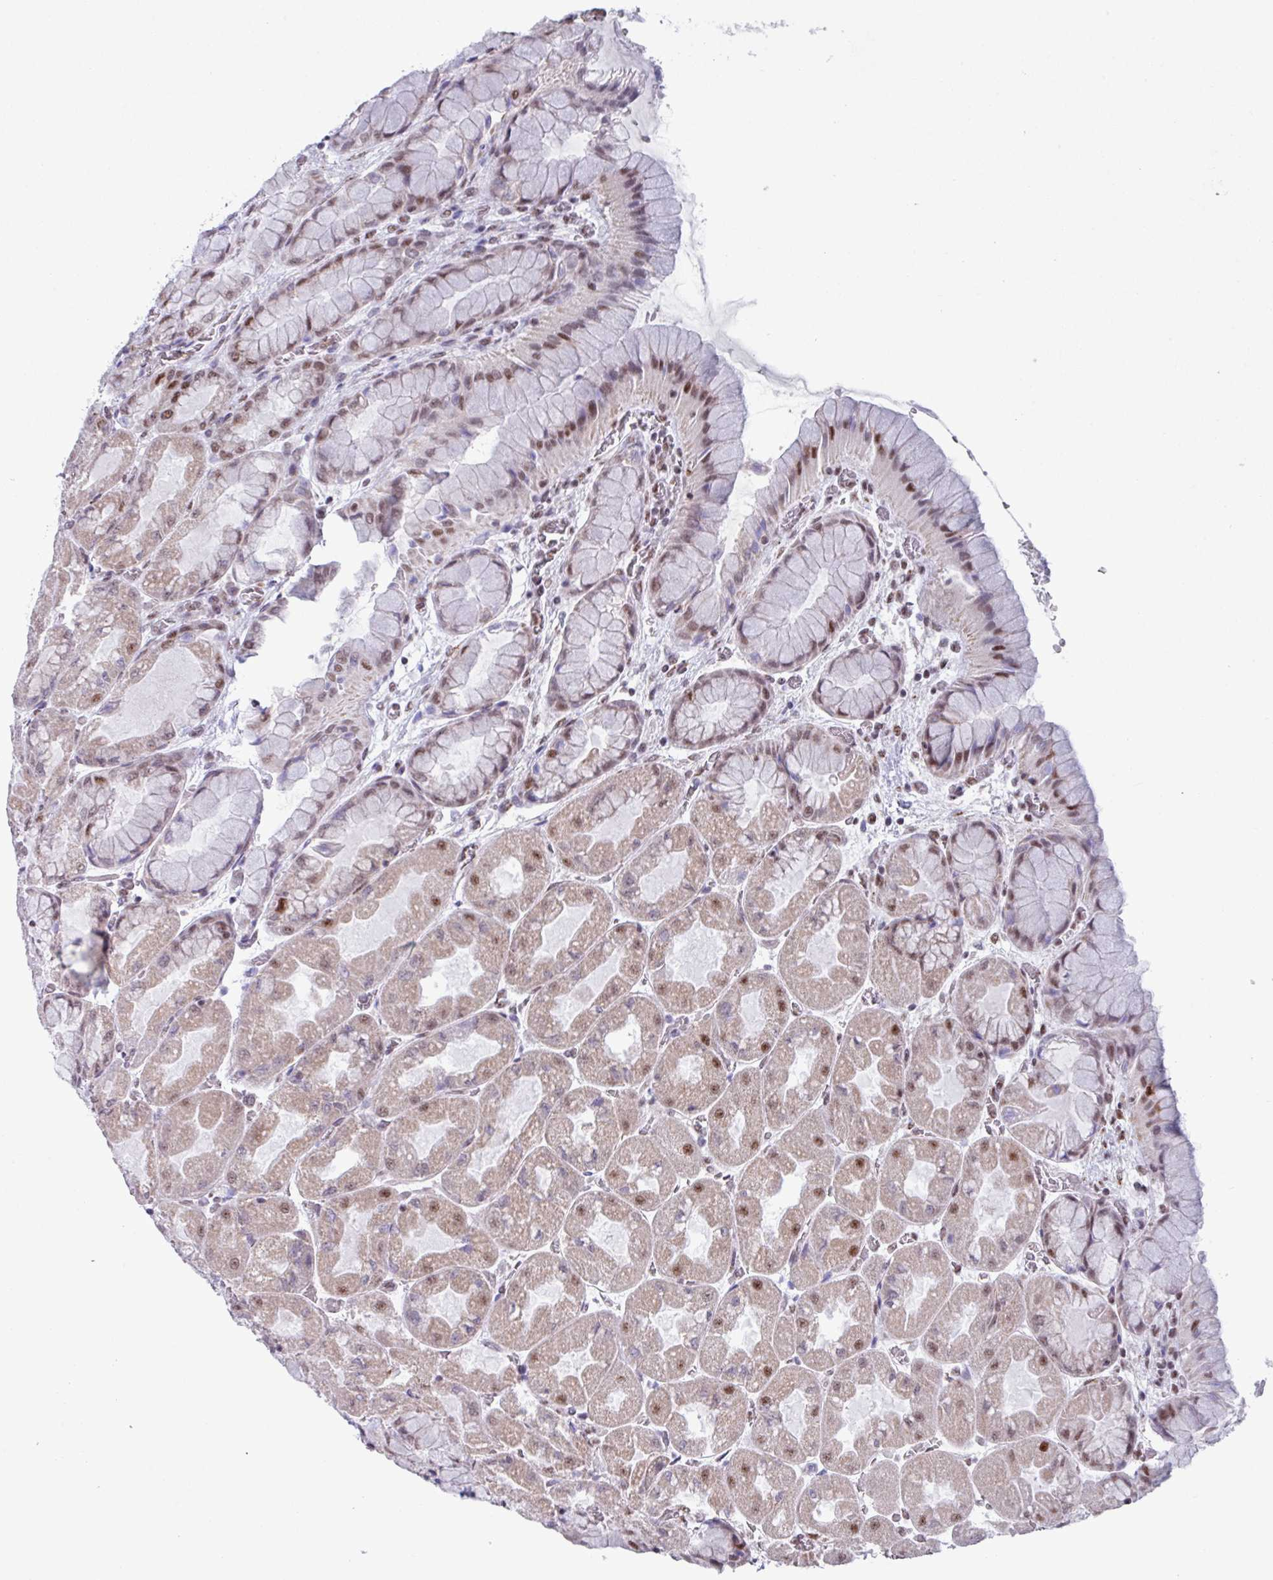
{"staining": {"intensity": "moderate", "quantity": "25%-75%", "location": "nuclear"}, "tissue": "stomach", "cell_type": "Glandular cells", "image_type": "normal", "snomed": [{"axis": "morphology", "description": "Normal tissue, NOS"}, {"axis": "topography", "description": "Stomach"}], "caption": "Moderate nuclear protein expression is identified in approximately 25%-75% of glandular cells in stomach. The protein of interest is shown in brown color, while the nuclei are stained blue.", "gene": "PUF60", "patient": {"sex": "female", "age": 61}}